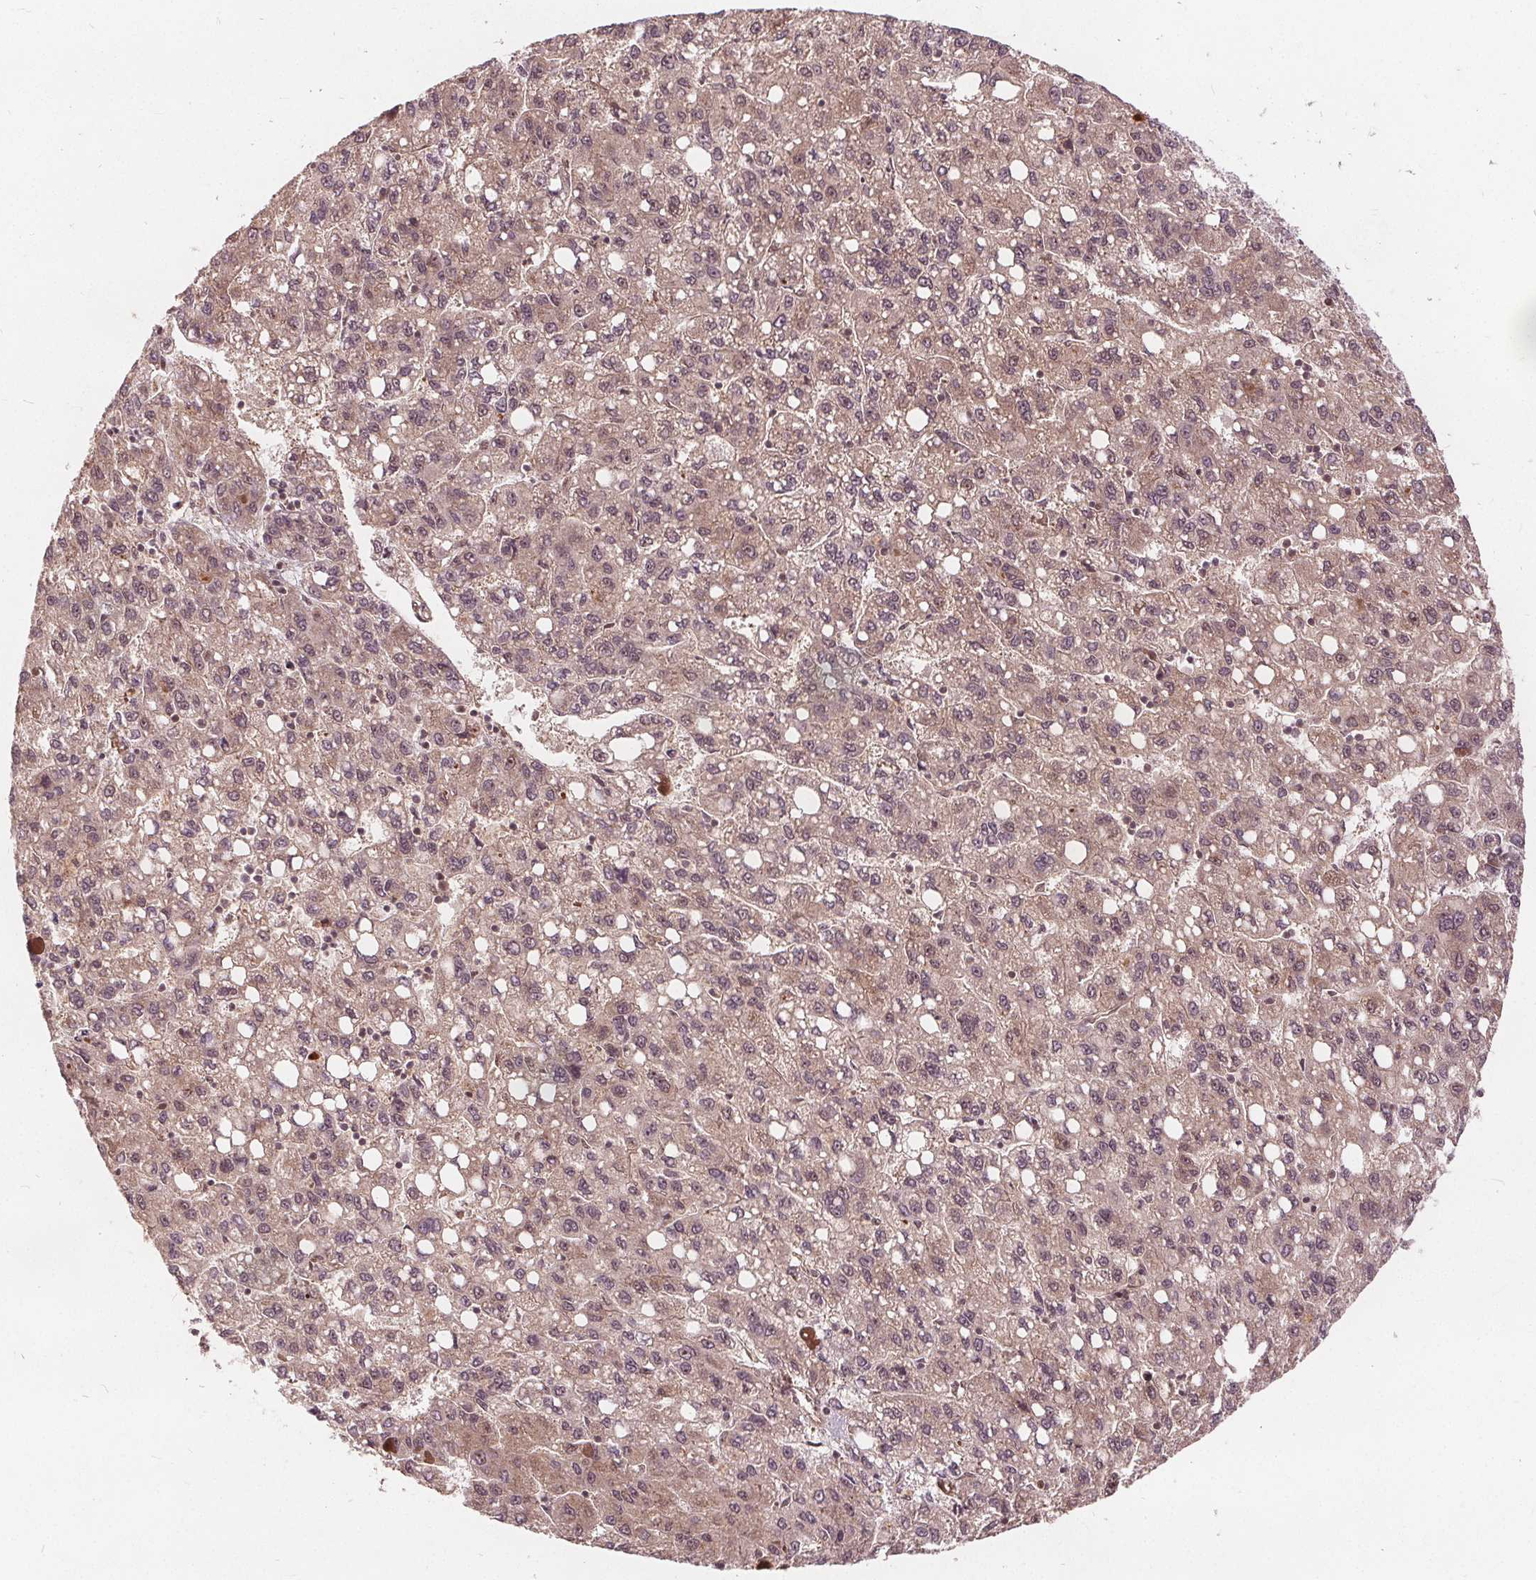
{"staining": {"intensity": "negative", "quantity": "none", "location": "none"}, "tissue": "liver cancer", "cell_type": "Tumor cells", "image_type": "cancer", "snomed": [{"axis": "morphology", "description": "Carcinoma, Hepatocellular, NOS"}, {"axis": "topography", "description": "Liver"}], "caption": "Immunohistochemistry micrograph of neoplastic tissue: human liver hepatocellular carcinoma stained with DAB (3,3'-diaminobenzidine) exhibits no significant protein positivity in tumor cells.", "gene": "PPP1CB", "patient": {"sex": "female", "age": 82}}